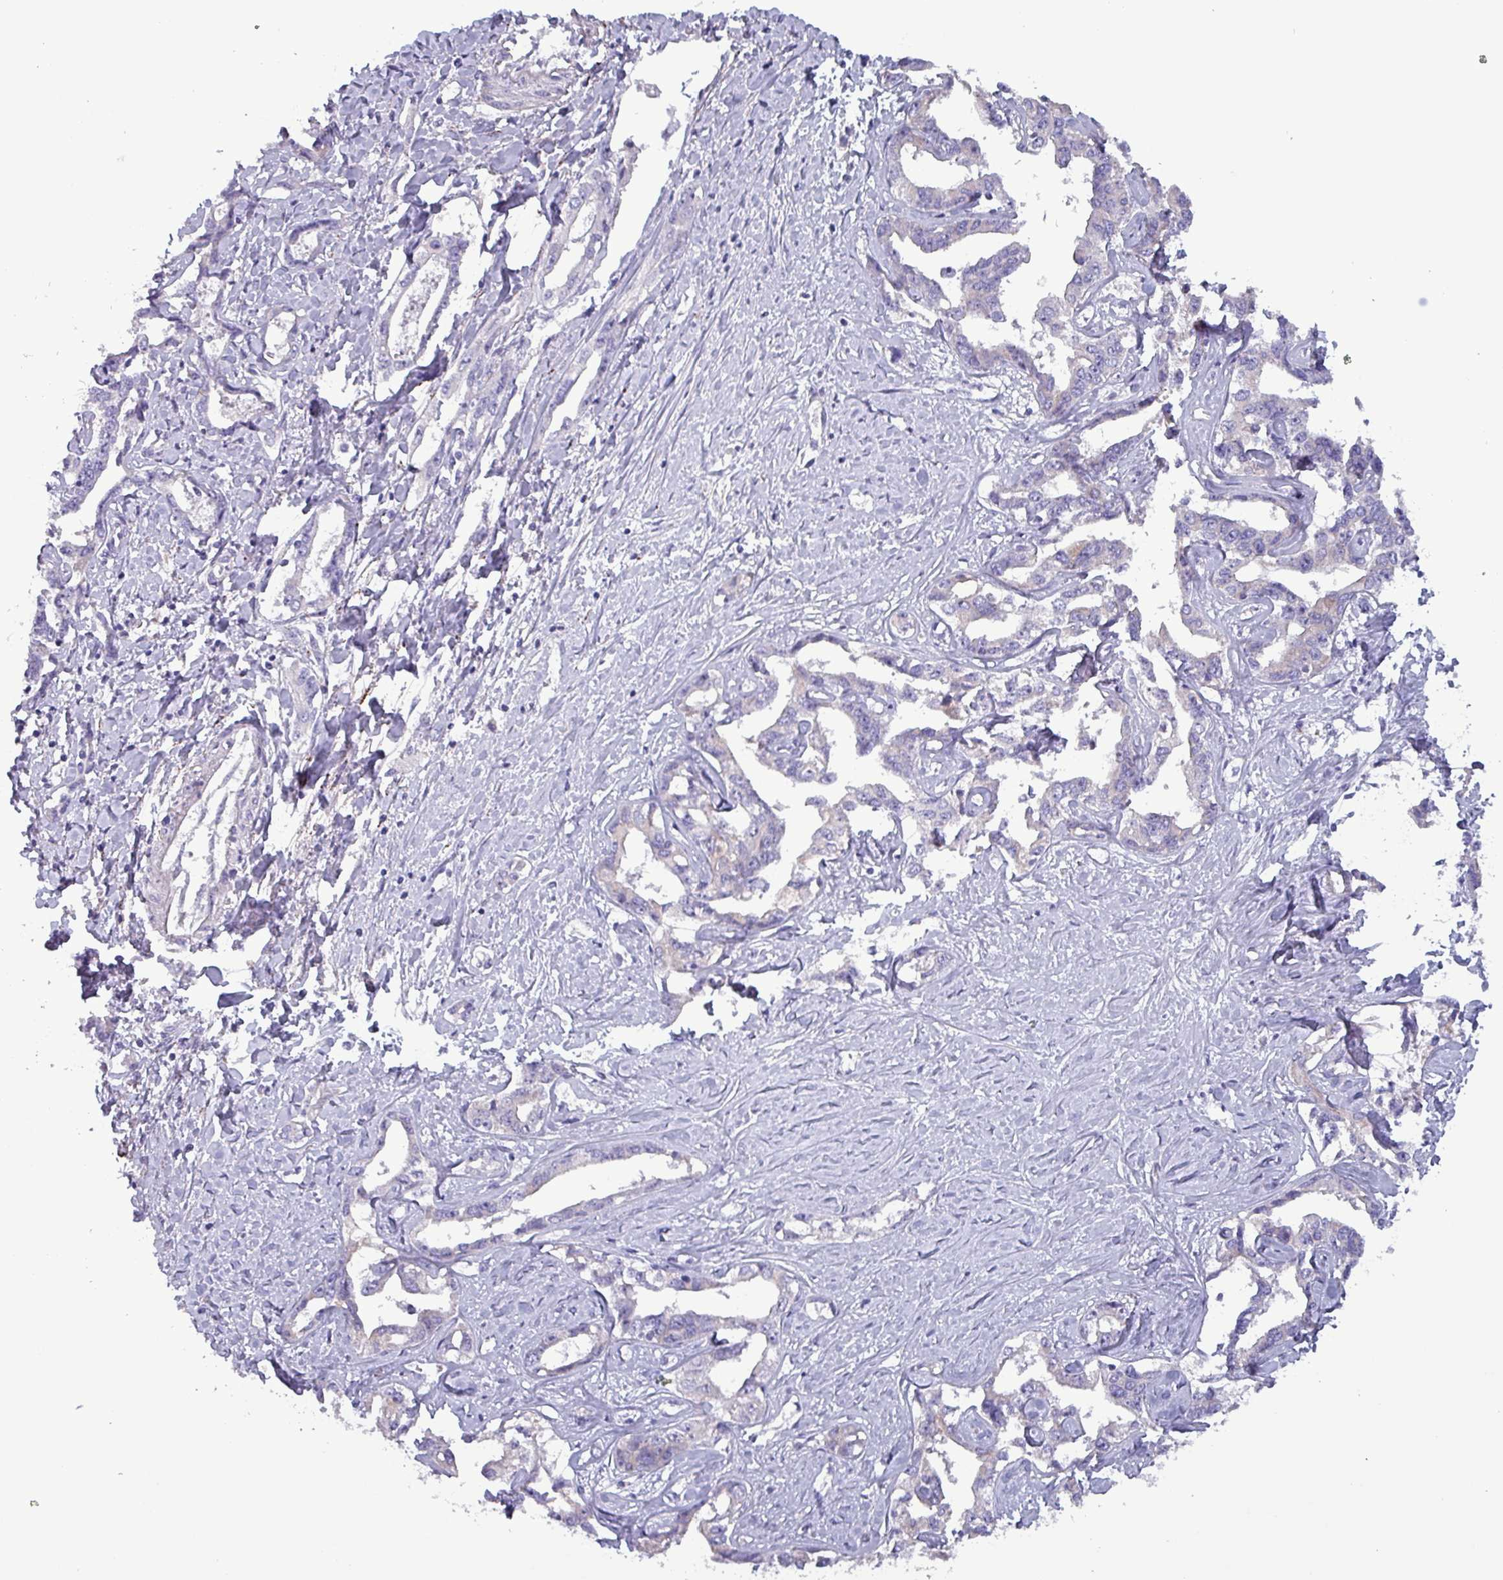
{"staining": {"intensity": "negative", "quantity": "none", "location": "none"}, "tissue": "liver cancer", "cell_type": "Tumor cells", "image_type": "cancer", "snomed": [{"axis": "morphology", "description": "Cholangiocarcinoma"}, {"axis": "topography", "description": "Liver"}], "caption": "Human cholangiocarcinoma (liver) stained for a protein using IHC exhibits no staining in tumor cells.", "gene": "HSD3B7", "patient": {"sex": "male", "age": 59}}